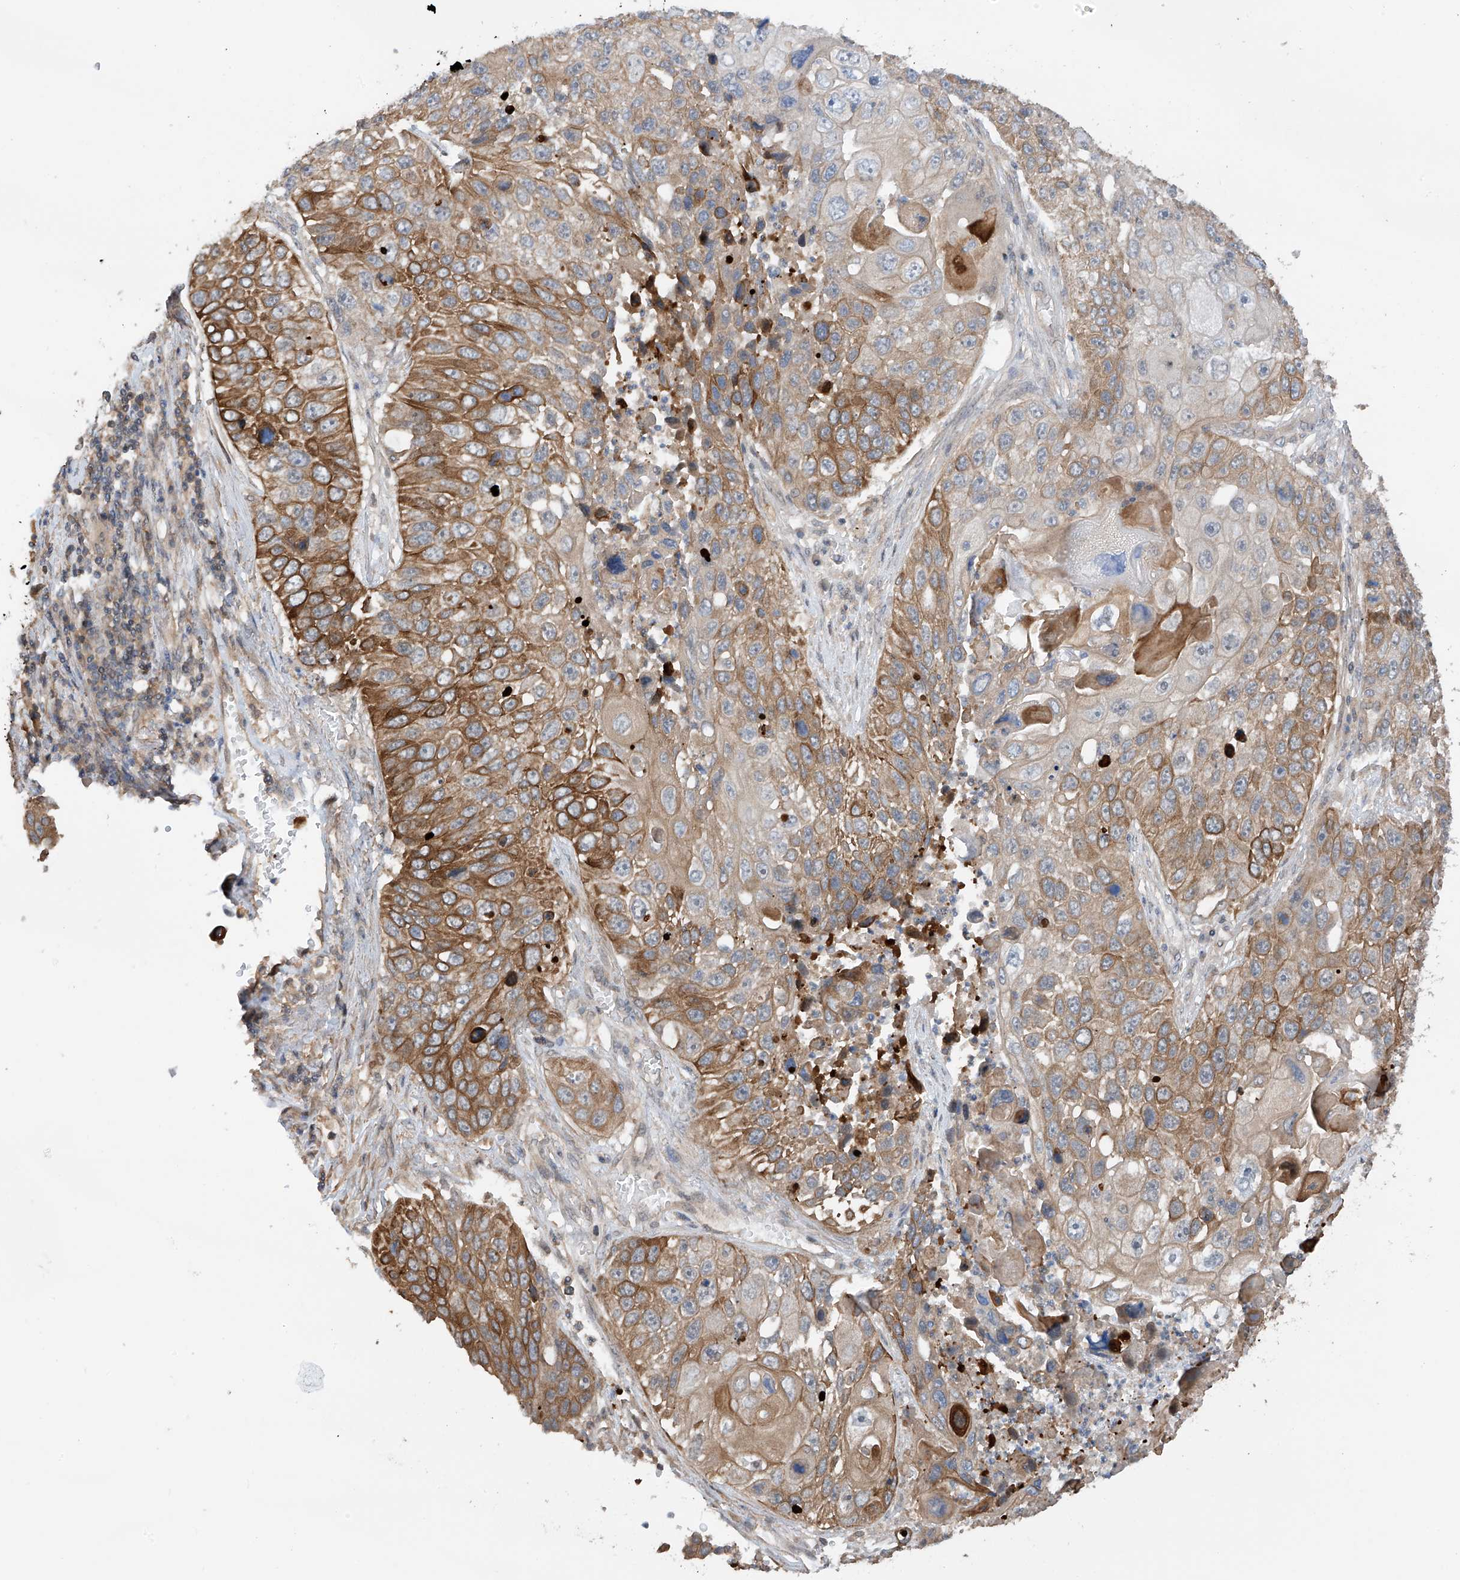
{"staining": {"intensity": "moderate", "quantity": "25%-75%", "location": "cytoplasmic/membranous"}, "tissue": "lung cancer", "cell_type": "Tumor cells", "image_type": "cancer", "snomed": [{"axis": "morphology", "description": "Squamous cell carcinoma, NOS"}, {"axis": "topography", "description": "Lung"}], "caption": "The immunohistochemical stain labels moderate cytoplasmic/membranous positivity in tumor cells of lung squamous cell carcinoma tissue. (DAB (3,3'-diaminobenzidine) = brown stain, brightfield microscopy at high magnification).", "gene": "RPAIN", "patient": {"sex": "male", "age": 61}}